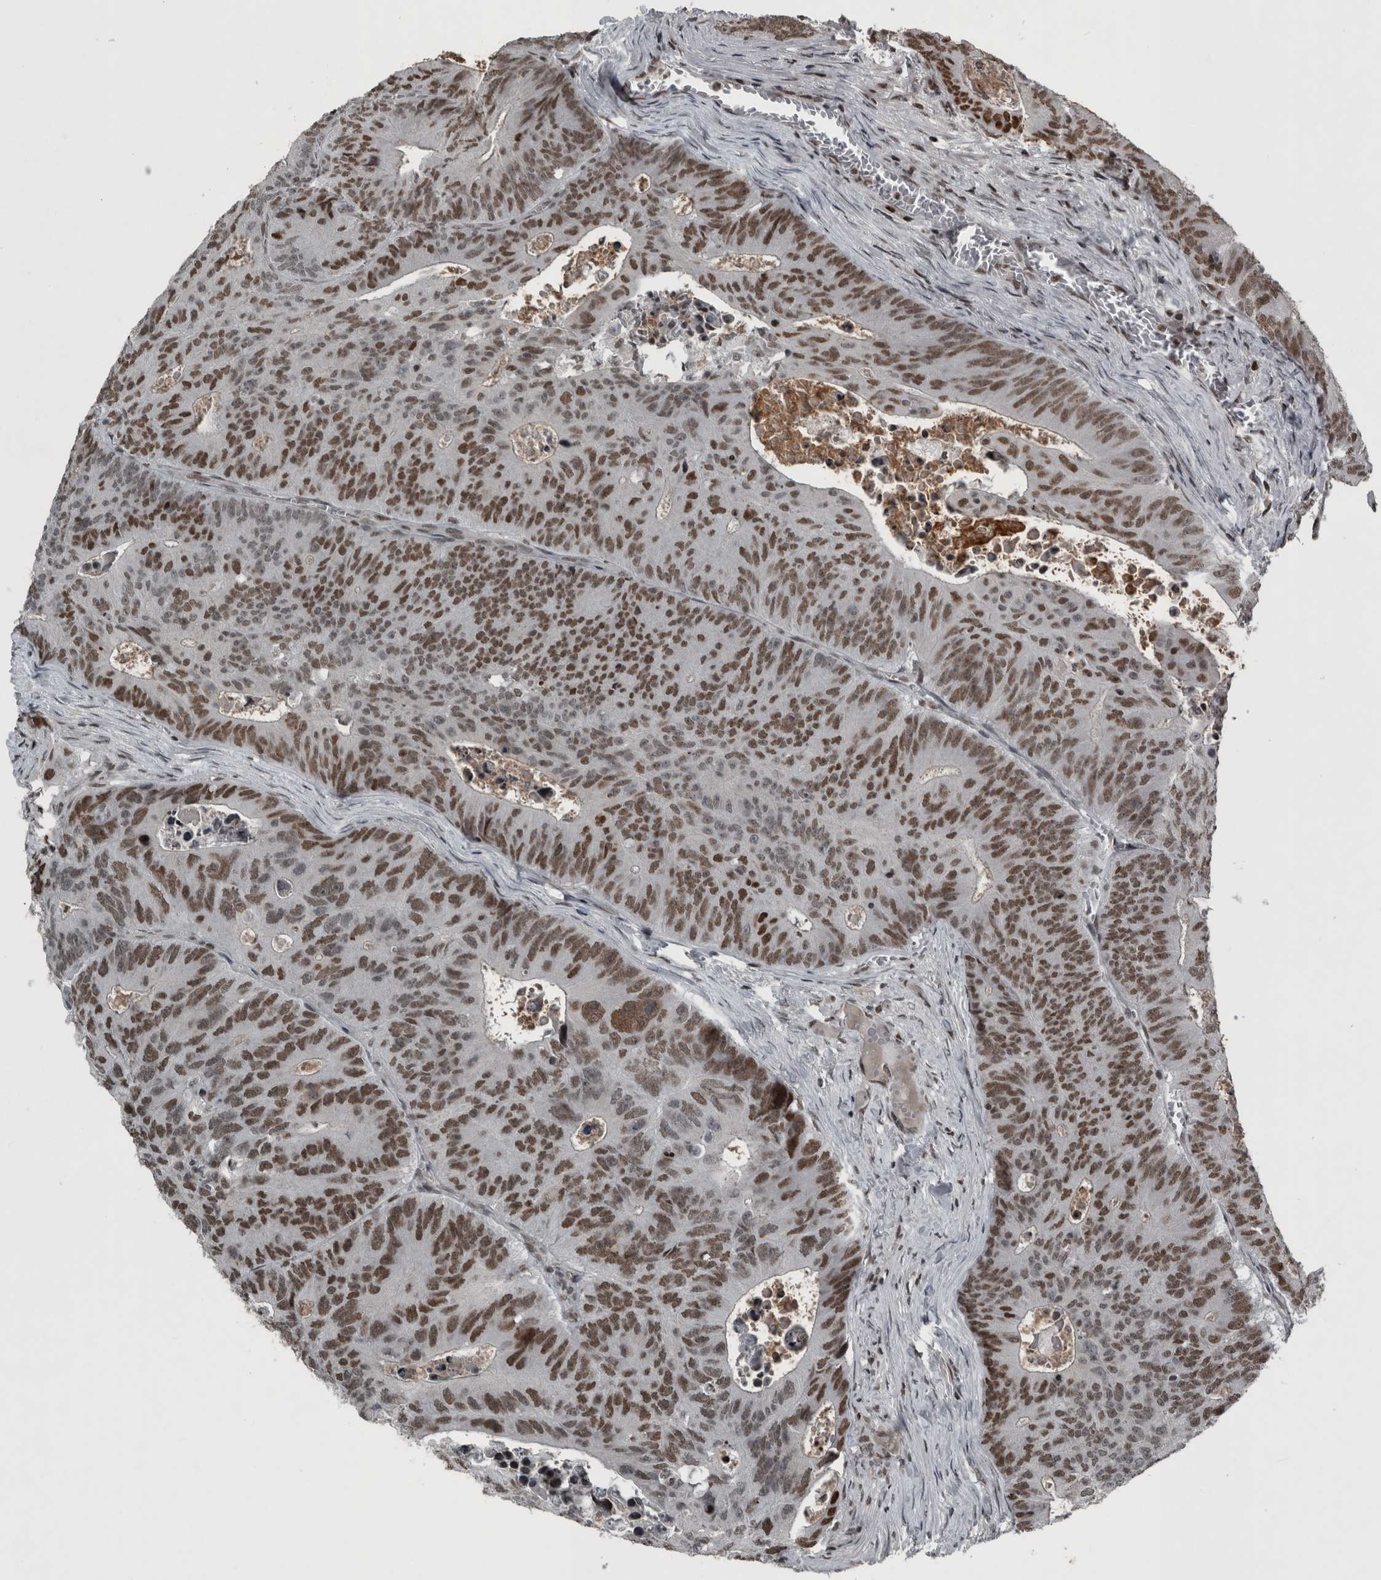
{"staining": {"intensity": "moderate", "quantity": ">75%", "location": "nuclear"}, "tissue": "colorectal cancer", "cell_type": "Tumor cells", "image_type": "cancer", "snomed": [{"axis": "morphology", "description": "Adenocarcinoma, NOS"}, {"axis": "topography", "description": "Colon"}], "caption": "Protein staining of colorectal cancer (adenocarcinoma) tissue reveals moderate nuclear expression in about >75% of tumor cells. The staining was performed using DAB, with brown indicating positive protein expression. Nuclei are stained blue with hematoxylin.", "gene": "UNC50", "patient": {"sex": "male", "age": 87}}